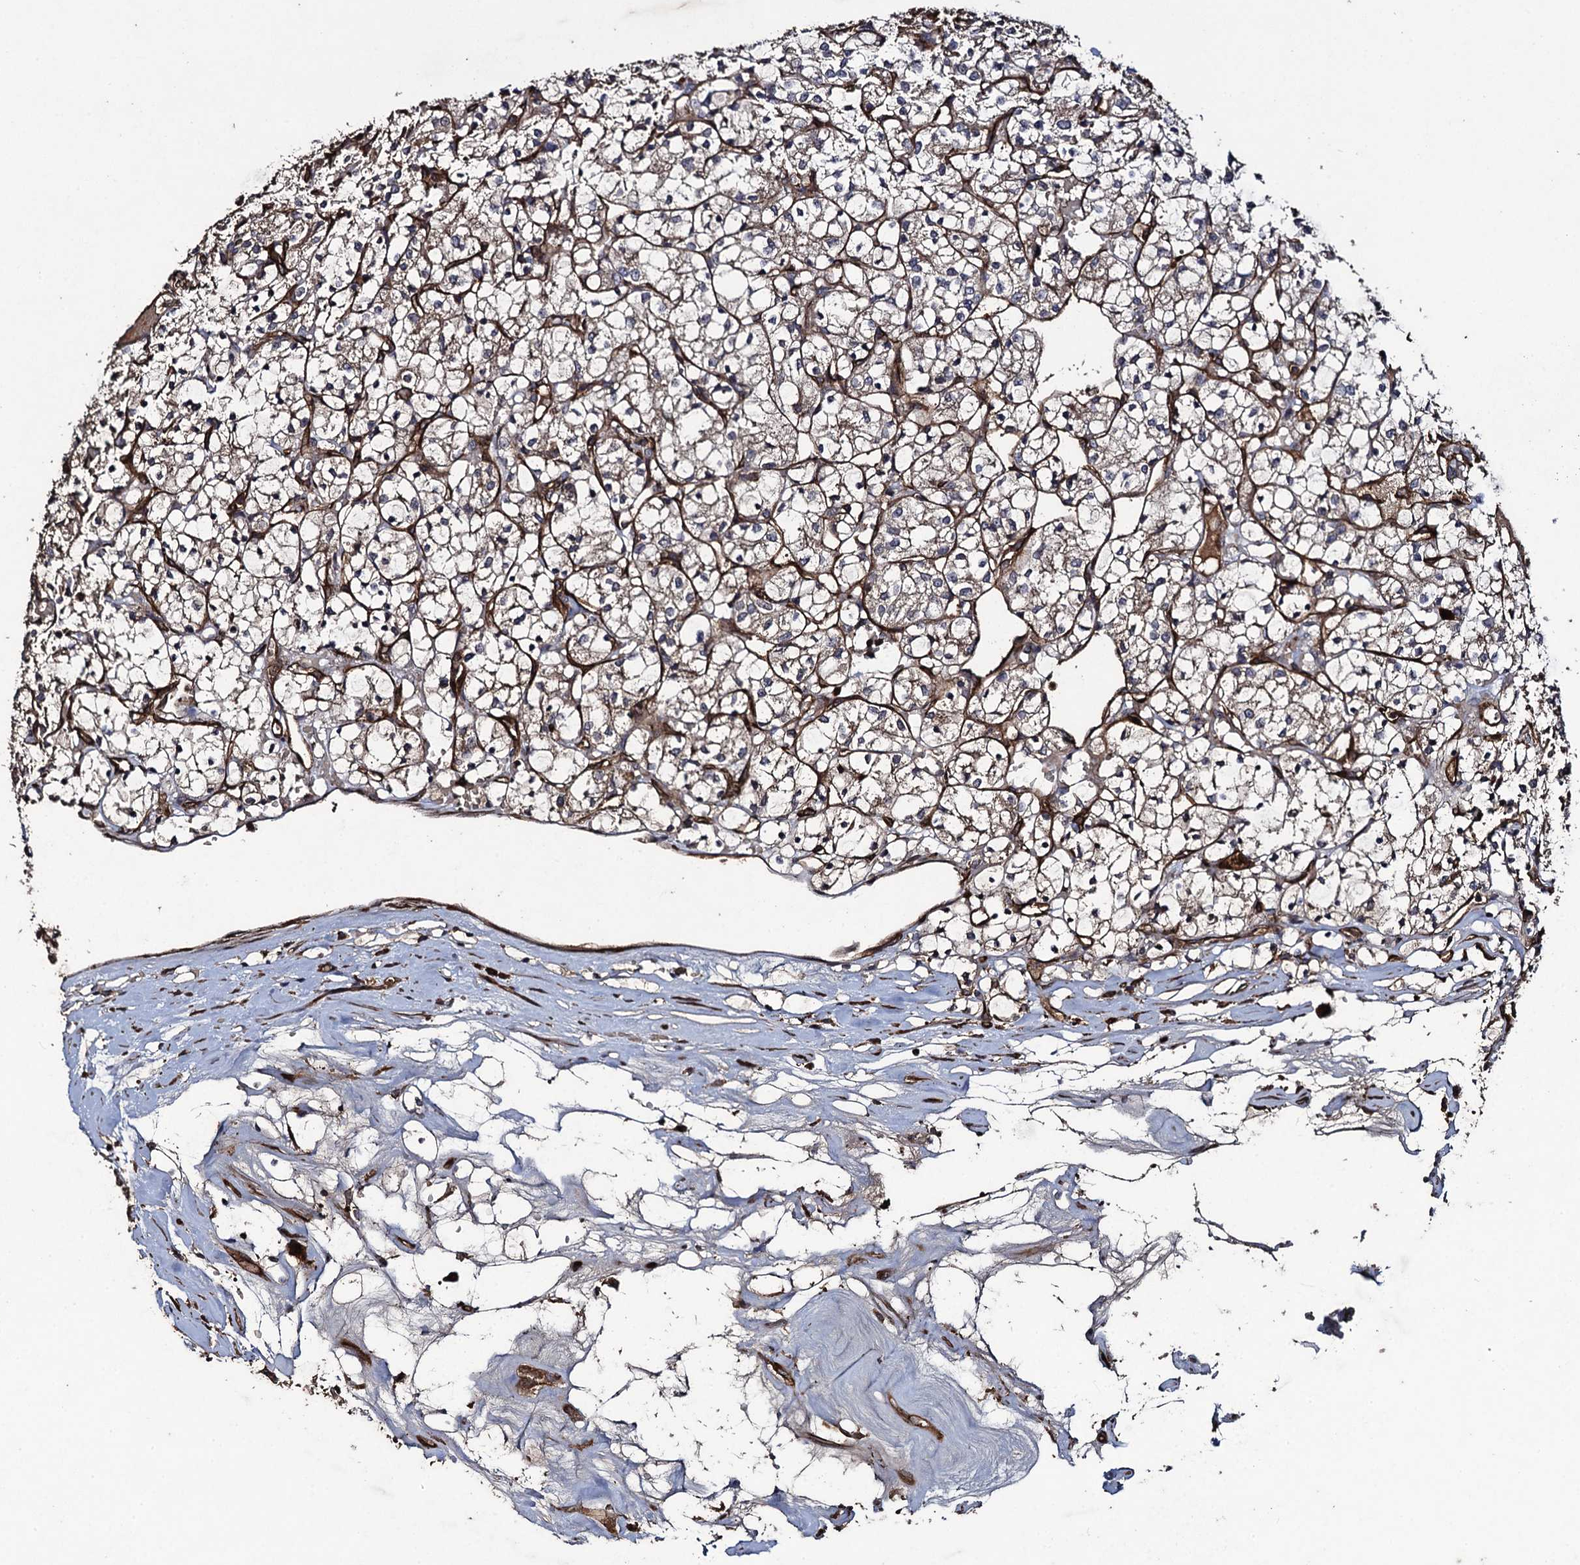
{"staining": {"intensity": "weak", "quantity": "25%-75%", "location": "cytoplasmic/membranous"}, "tissue": "renal cancer", "cell_type": "Tumor cells", "image_type": "cancer", "snomed": [{"axis": "morphology", "description": "Adenocarcinoma, NOS"}, {"axis": "topography", "description": "Kidney"}], "caption": "Tumor cells demonstrate low levels of weak cytoplasmic/membranous expression in approximately 25%-75% of cells in renal cancer.", "gene": "TXNDC11", "patient": {"sex": "female", "age": 69}}